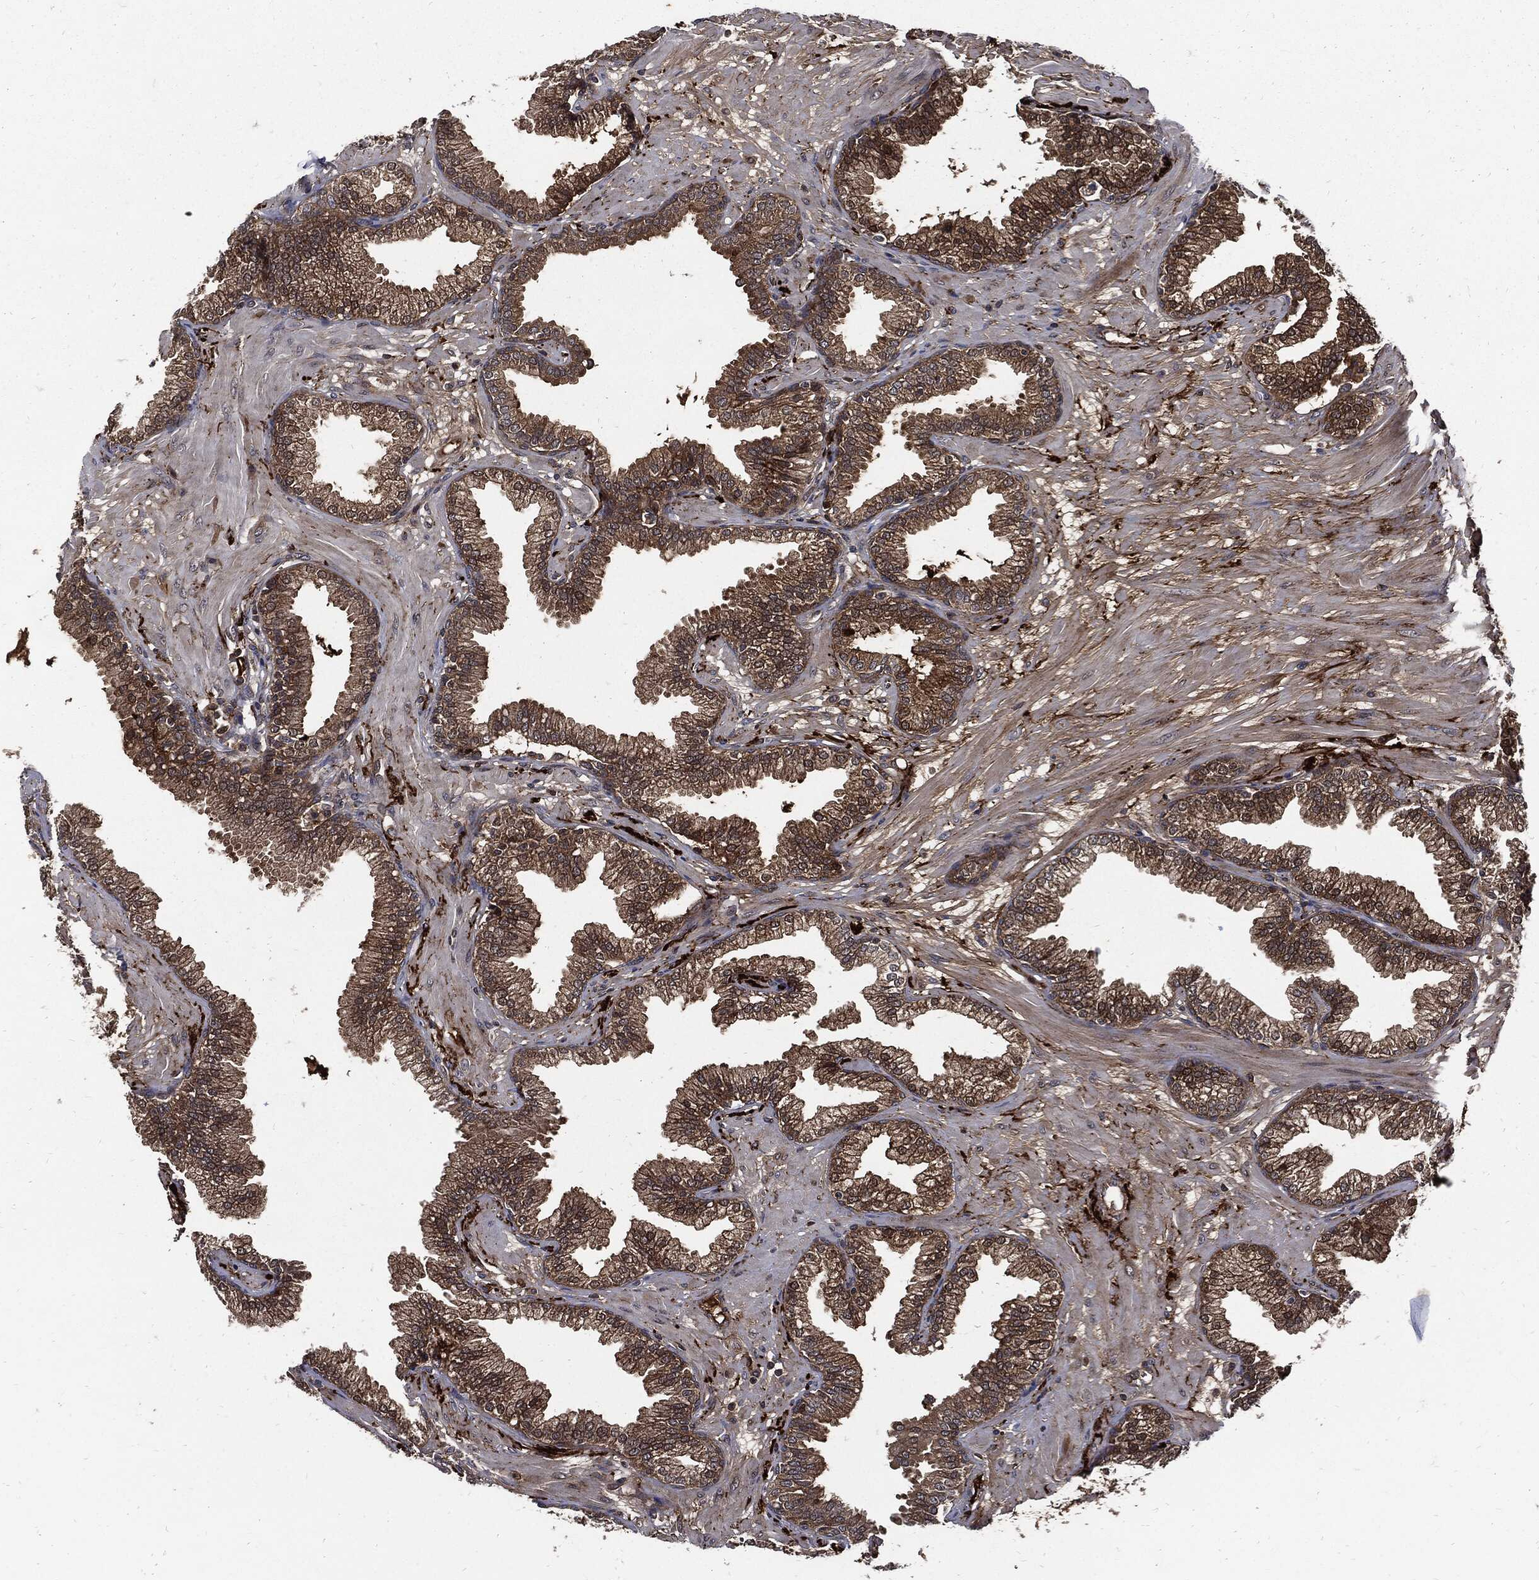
{"staining": {"intensity": "moderate", "quantity": "25%-75%", "location": "cytoplasmic/membranous"}, "tissue": "prostate", "cell_type": "Glandular cells", "image_type": "normal", "snomed": [{"axis": "morphology", "description": "Normal tissue, NOS"}, {"axis": "topography", "description": "Prostate"}], "caption": "Prostate stained with DAB immunohistochemistry (IHC) reveals medium levels of moderate cytoplasmic/membranous positivity in about 25%-75% of glandular cells. The staining is performed using DAB (3,3'-diaminobenzidine) brown chromogen to label protein expression. The nuclei are counter-stained blue using hematoxylin.", "gene": "CLU", "patient": {"sex": "male", "age": 64}}